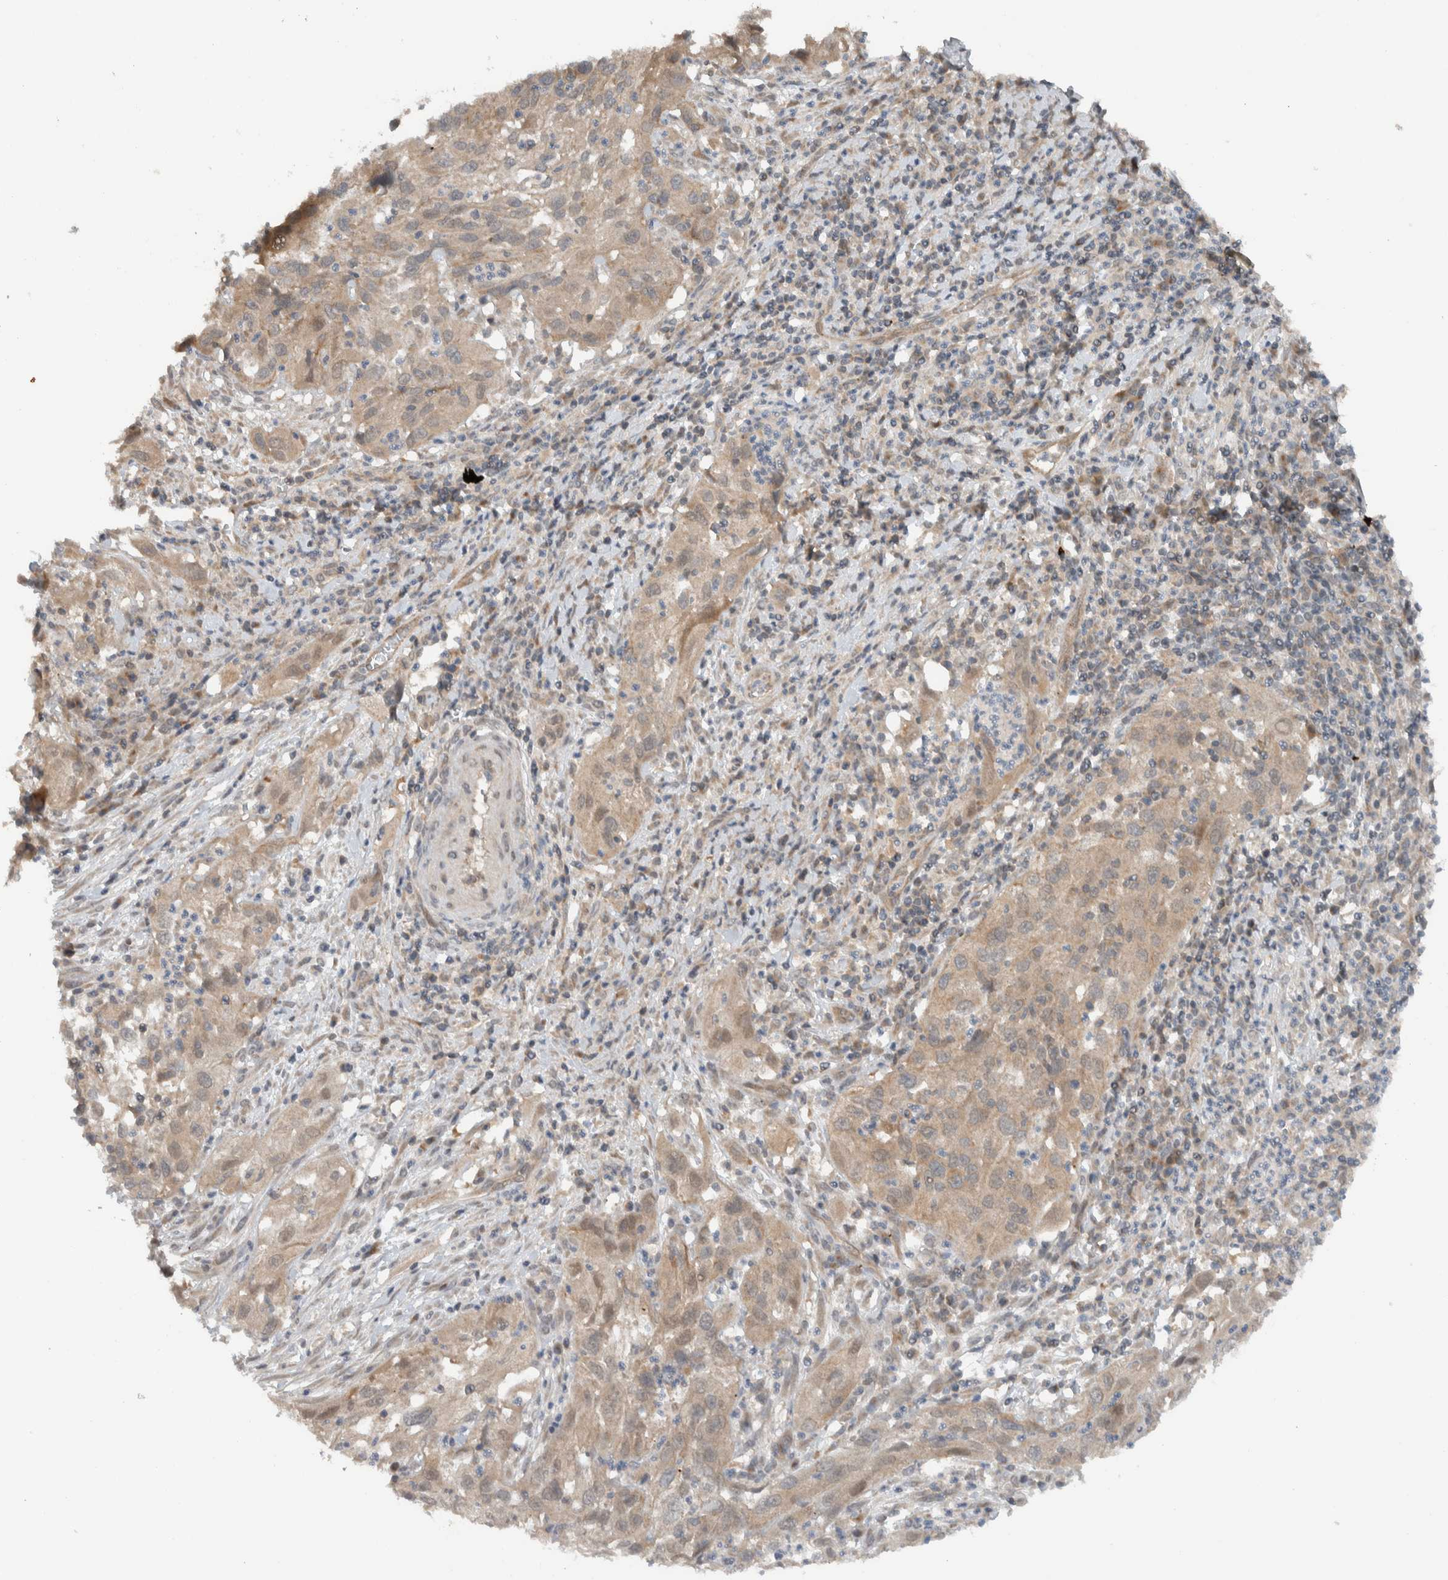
{"staining": {"intensity": "weak", "quantity": ">75%", "location": "cytoplasmic/membranous"}, "tissue": "cervical cancer", "cell_type": "Tumor cells", "image_type": "cancer", "snomed": [{"axis": "morphology", "description": "Squamous cell carcinoma, NOS"}, {"axis": "topography", "description": "Cervix"}], "caption": "Immunohistochemical staining of human cervical squamous cell carcinoma demonstrates low levels of weak cytoplasmic/membranous protein positivity in approximately >75% of tumor cells.", "gene": "KLHL6", "patient": {"sex": "female", "age": 32}}